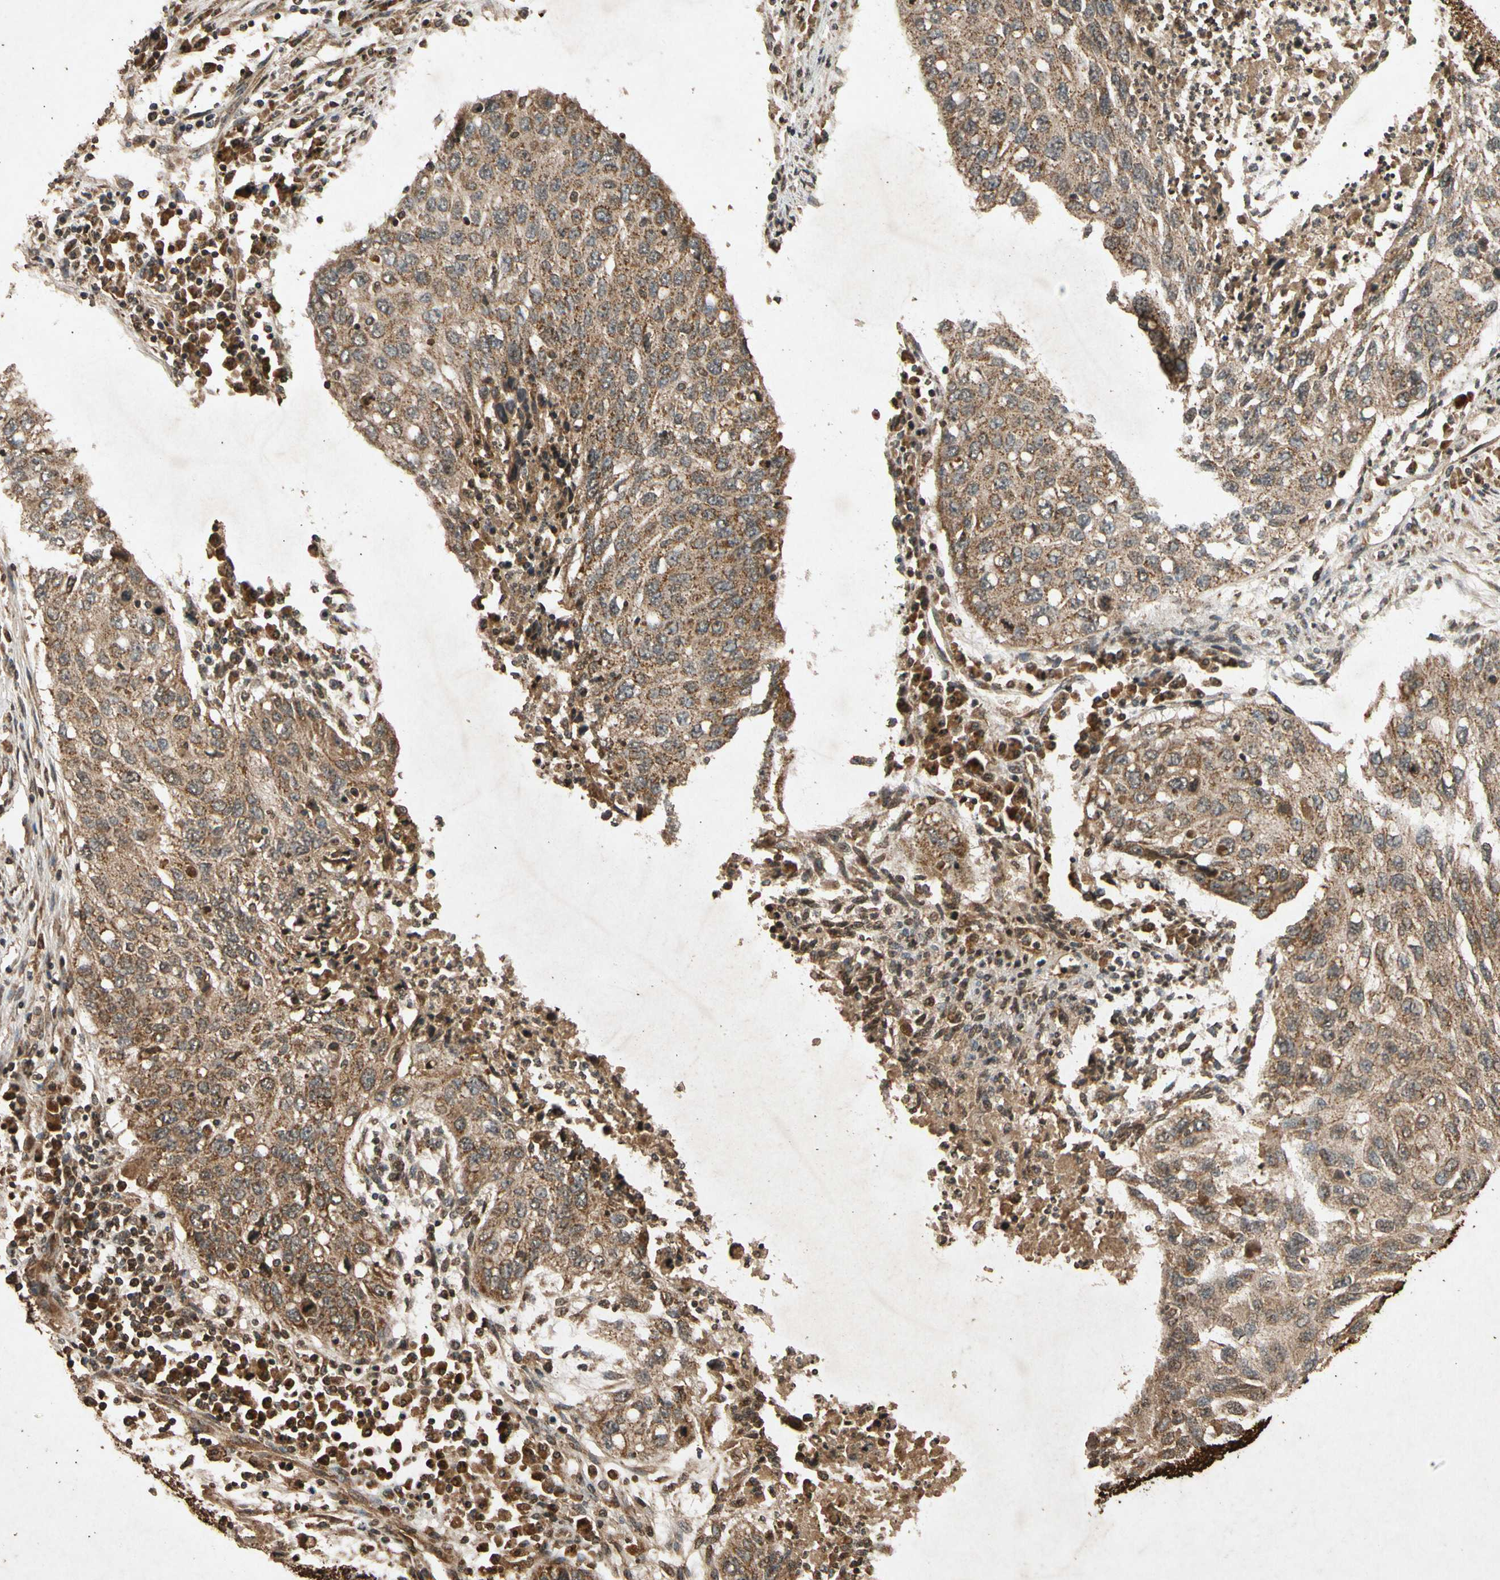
{"staining": {"intensity": "moderate", "quantity": ">75%", "location": "cytoplasmic/membranous"}, "tissue": "lung cancer", "cell_type": "Tumor cells", "image_type": "cancer", "snomed": [{"axis": "morphology", "description": "Squamous cell carcinoma, NOS"}, {"axis": "topography", "description": "Lung"}], "caption": "Tumor cells demonstrate moderate cytoplasmic/membranous staining in approximately >75% of cells in squamous cell carcinoma (lung).", "gene": "TXN2", "patient": {"sex": "female", "age": 63}}